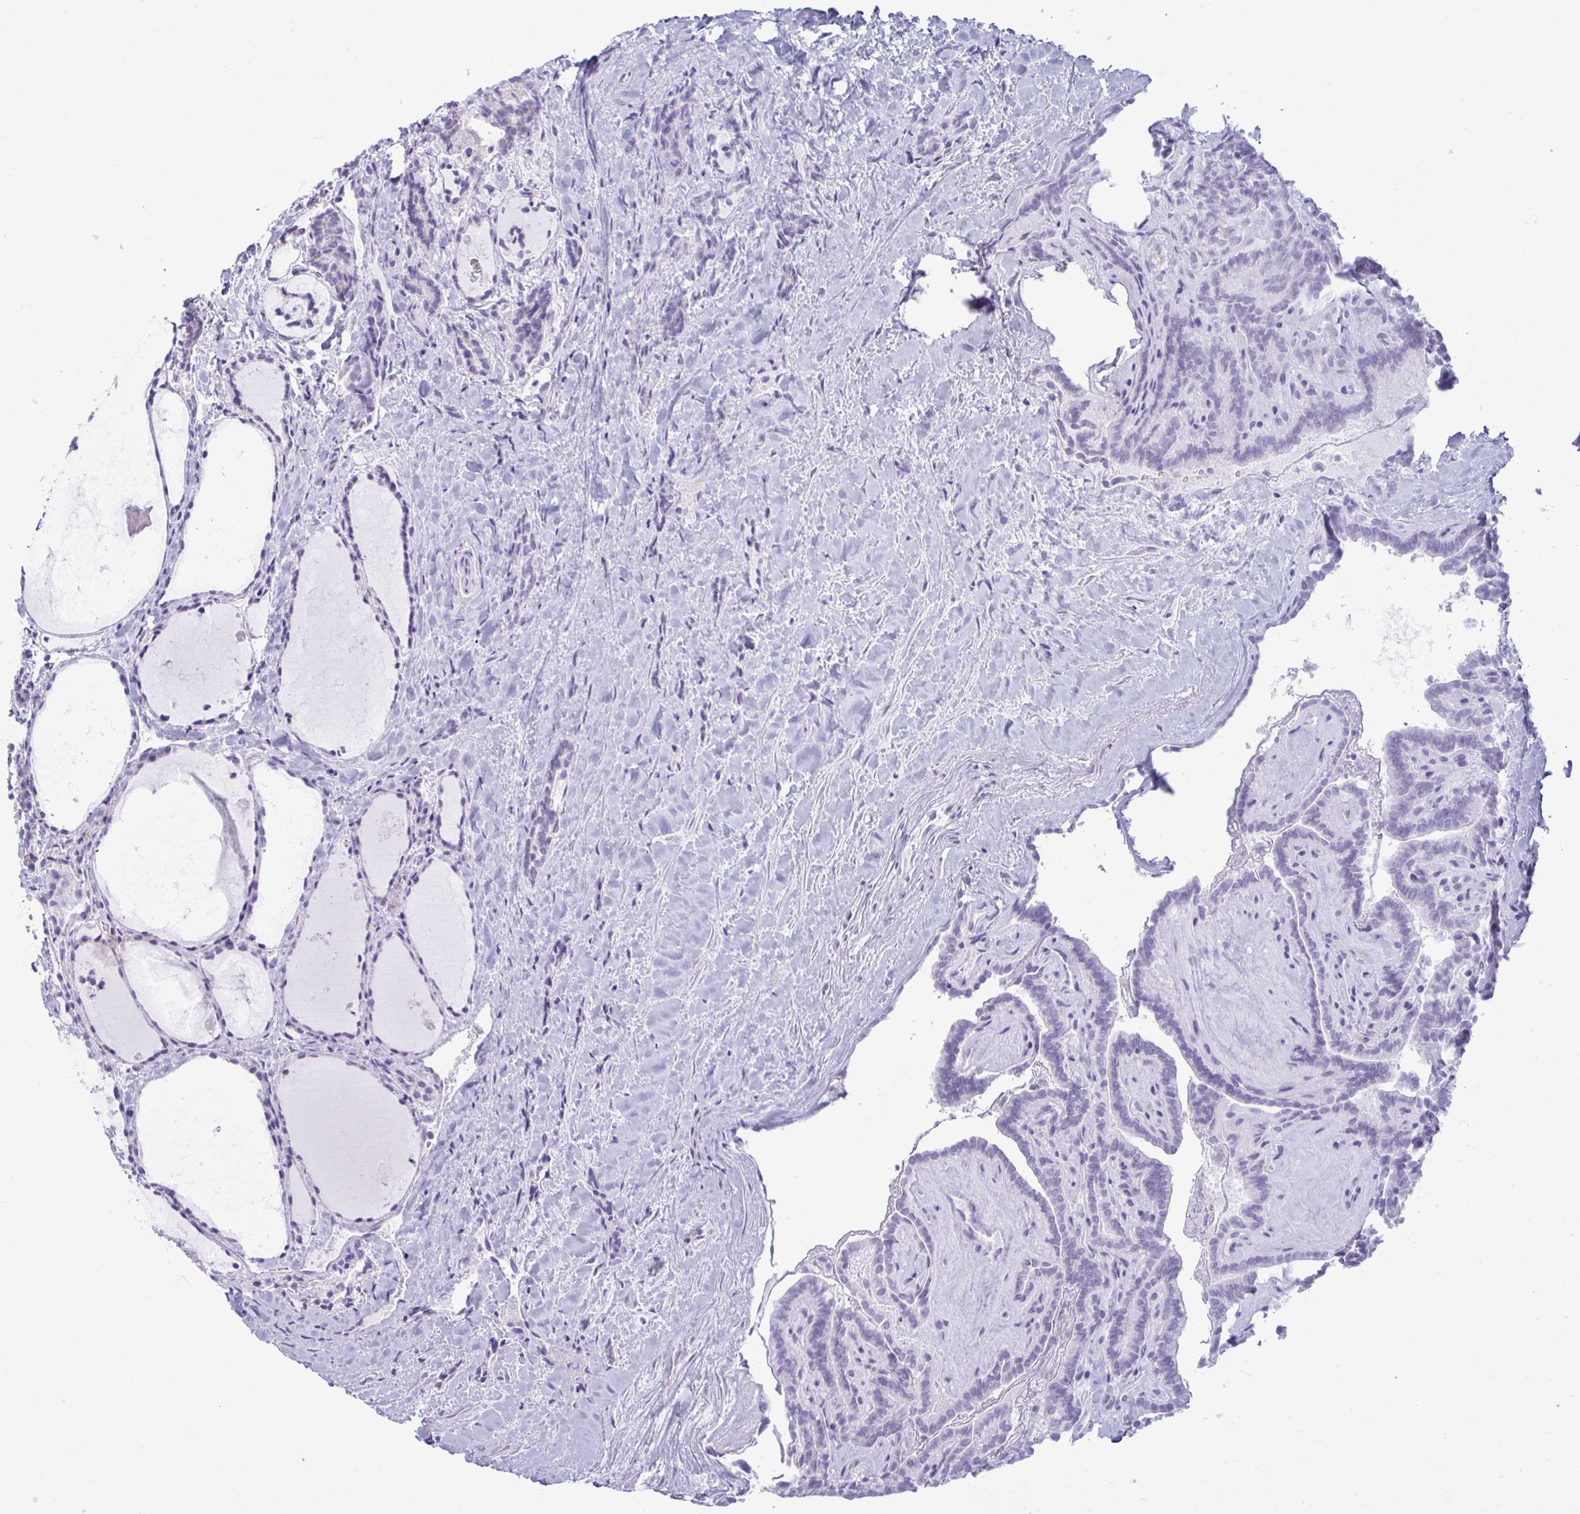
{"staining": {"intensity": "negative", "quantity": "none", "location": "none"}, "tissue": "thyroid cancer", "cell_type": "Tumor cells", "image_type": "cancer", "snomed": [{"axis": "morphology", "description": "Papillary adenocarcinoma, NOS"}, {"axis": "topography", "description": "Thyroid gland"}], "caption": "This is a histopathology image of immunohistochemistry (IHC) staining of thyroid cancer (papillary adenocarcinoma), which shows no expression in tumor cells.", "gene": "ANKRD60", "patient": {"sex": "female", "age": 21}}